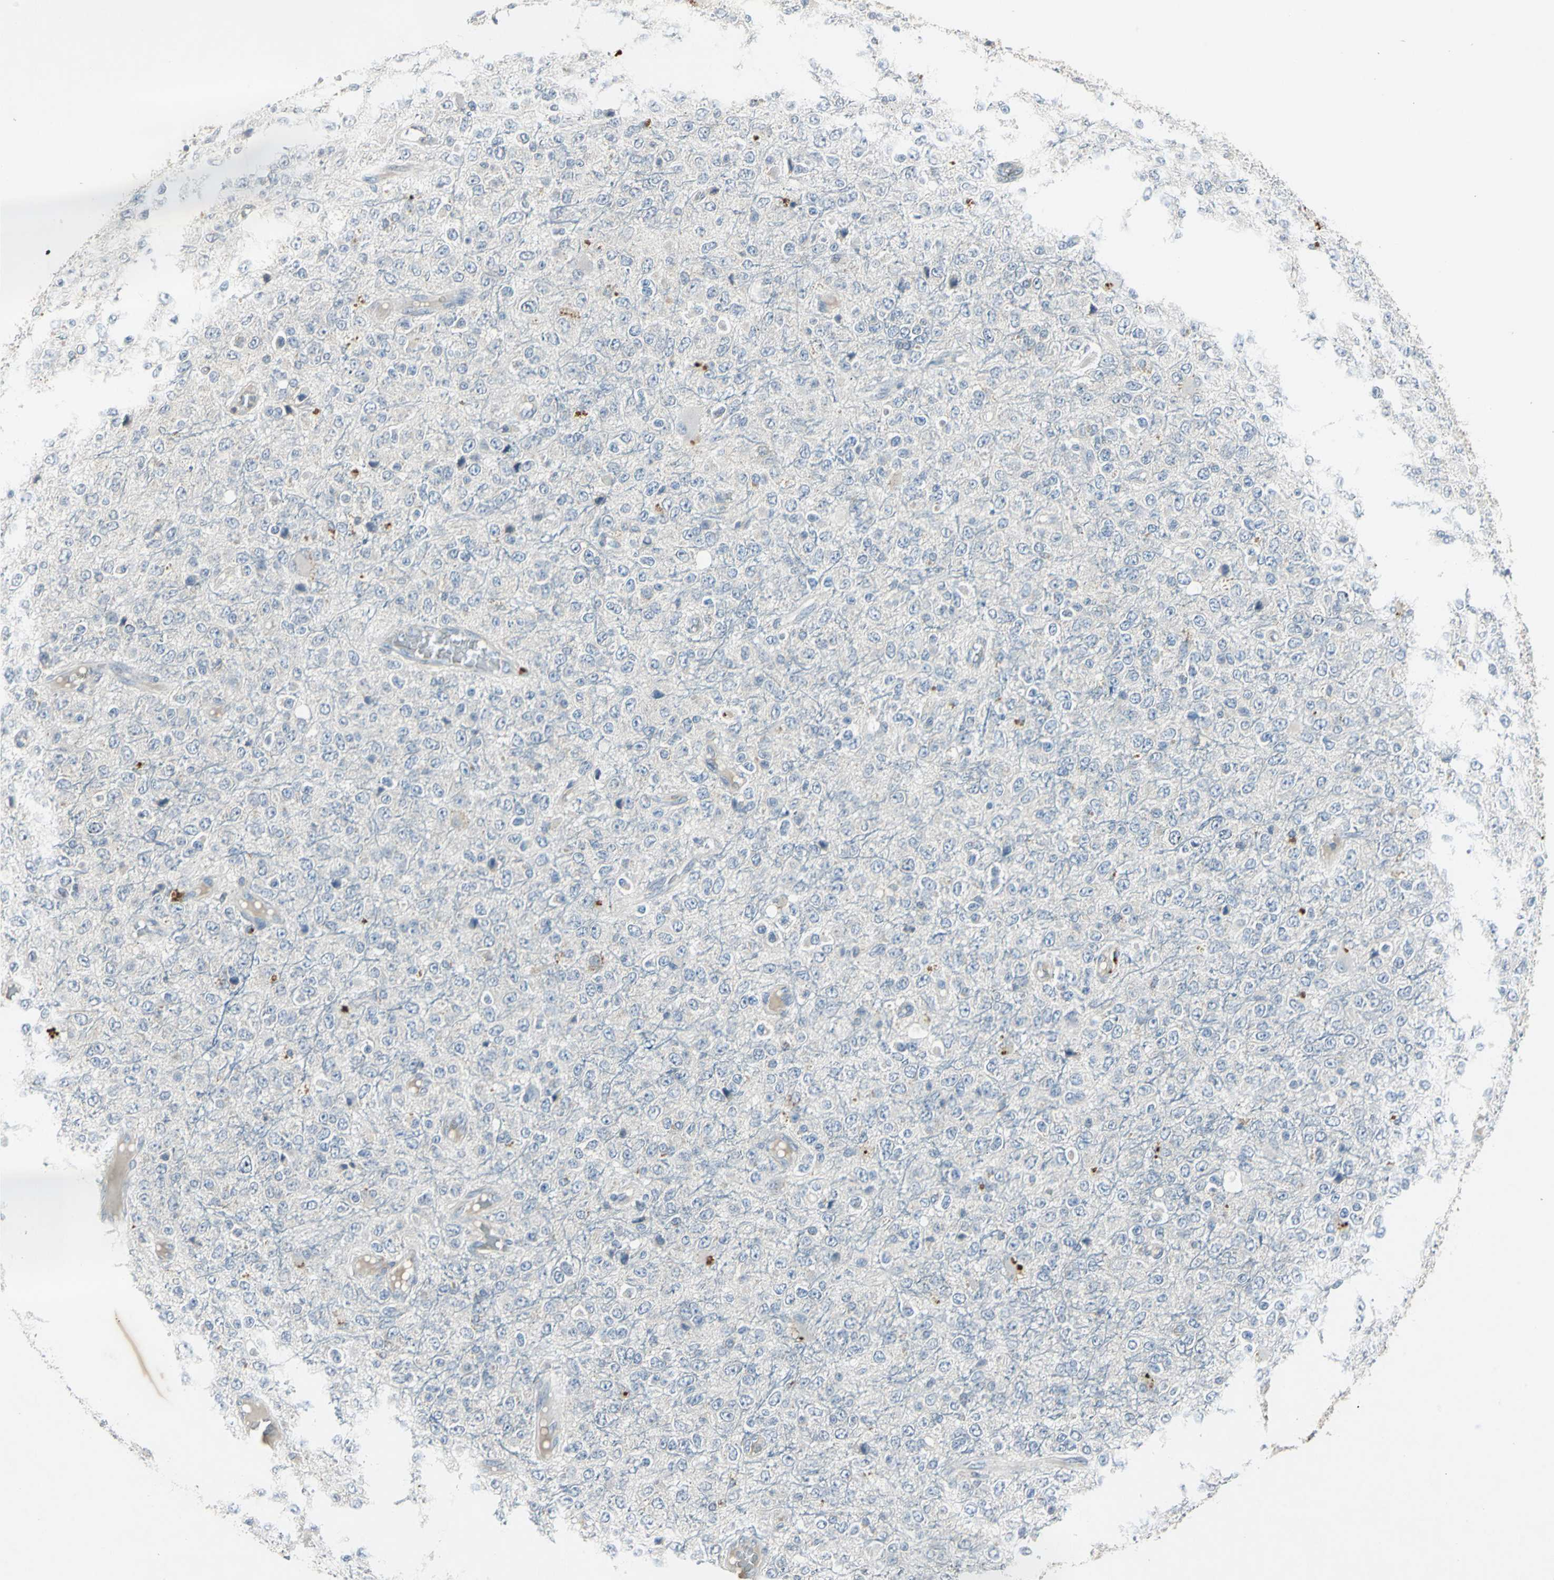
{"staining": {"intensity": "negative", "quantity": "none", "location": "none"}, "tissue": "glioma", "cell_type": "Tumor cells", "image_type": "cancer", "snomed": [{"axis": "morphology", "description": "Glioma, malignant, High grade"}, {"axis": "topography", "description": "pancreas cauda"}], "caption": "Glioma was stained to show a protein in brown. There is no significant positivity in tumor cells.", "gene": "SLC2A13", "patient": {"sex": "male", "age": 60}}